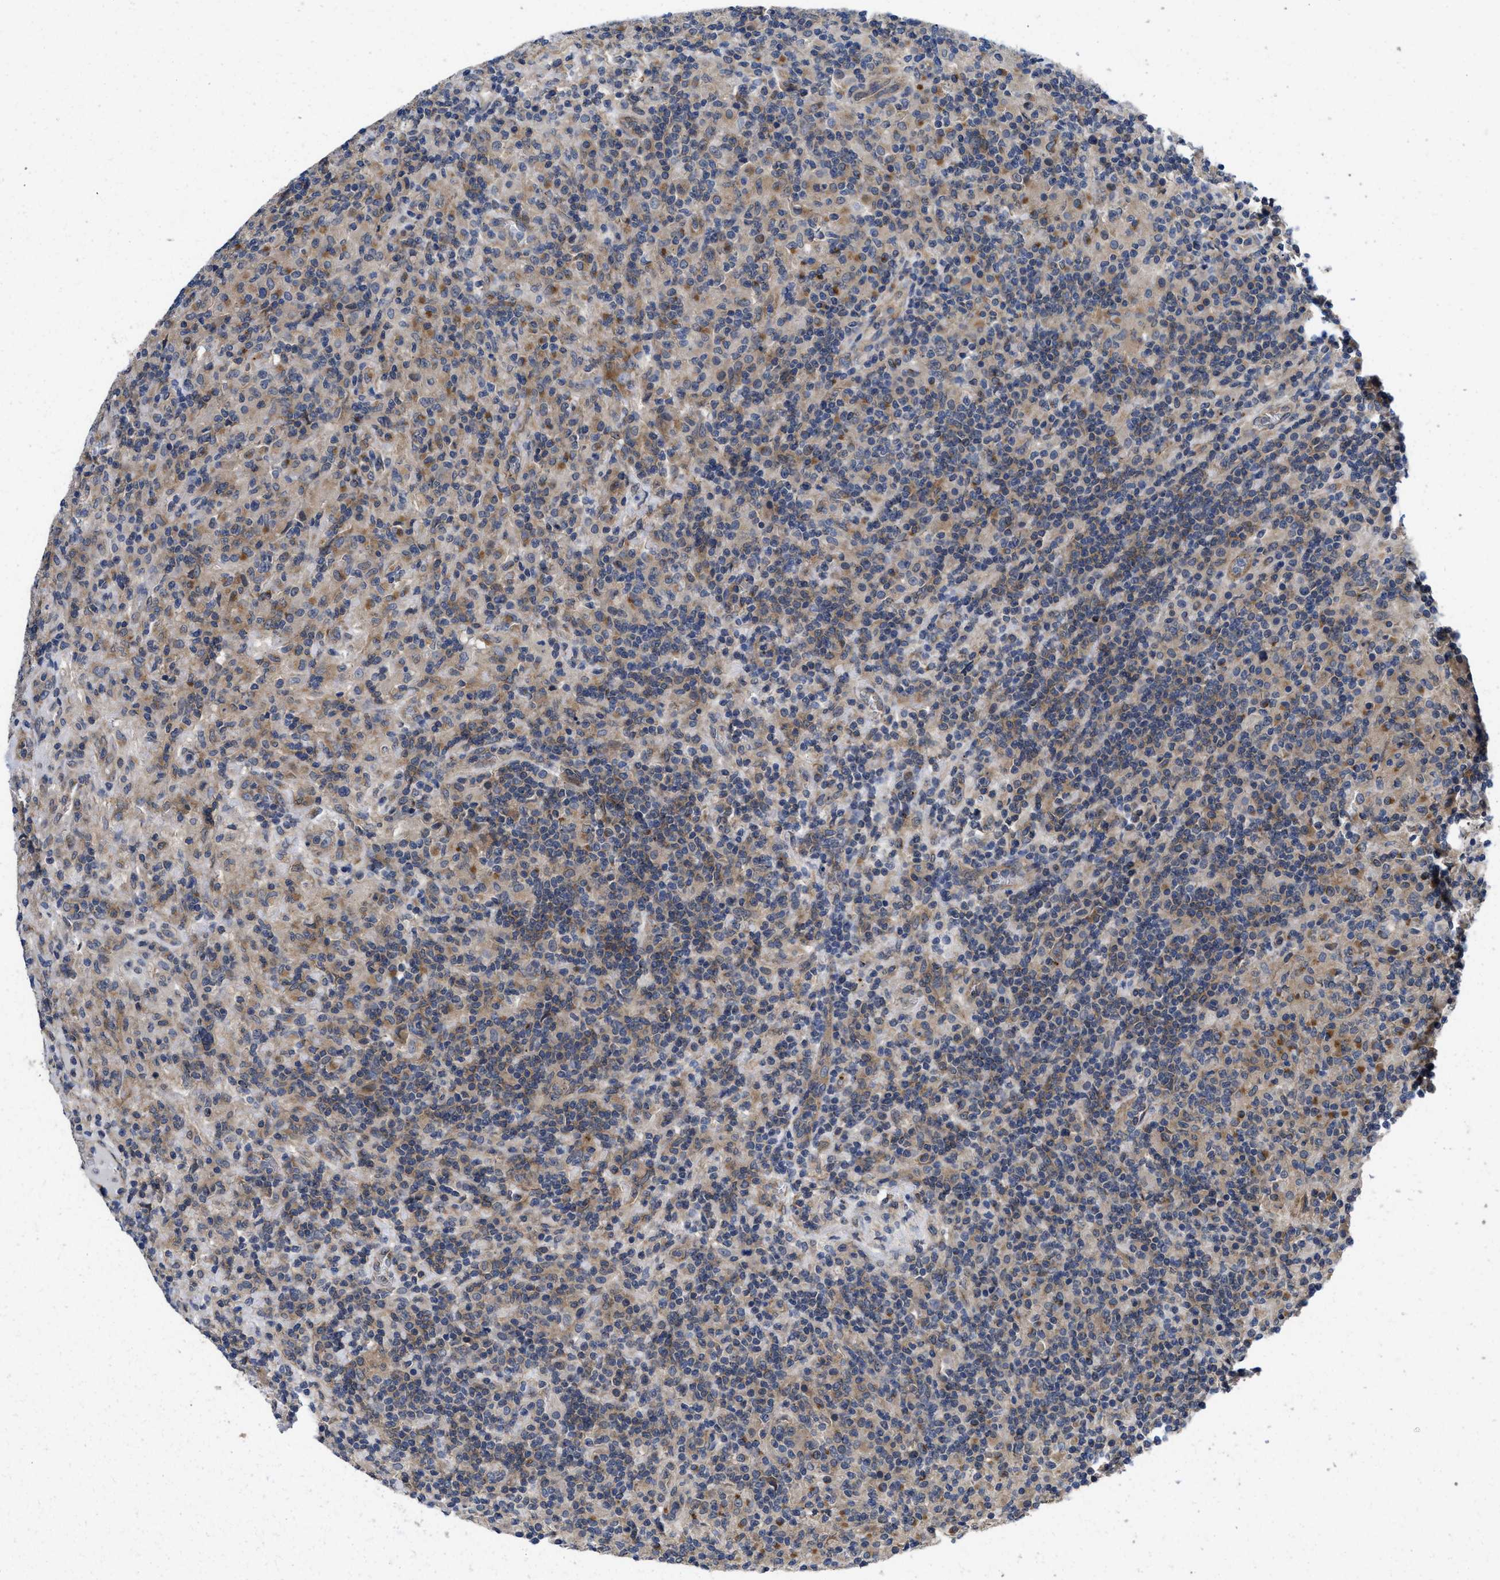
{"staining": {"intensity": "weak", "quantity": "<25%", "location": "cytoplasmic/membranous"}, "tissue": "lymphoma", "cell_type": "Tumor cells", "image_type": "cancer", "snomed": [{"axis": "morphology", "description": "Hodgkin's disease, NOS"}, {"axis": "topography", "description": "Lymph node"}], "caption": "Tumor cells show no significant protein expression in Hodgkin's disease. The staining was performed using DAB (3,3'-diaminobenzidine) to visualize the protein expression in brown, while the nuclei were stained in blue with hematoxylin (Magnification: 20x).", "gene": "PKD2", "patient": {"sex": "male", "age": 70}}